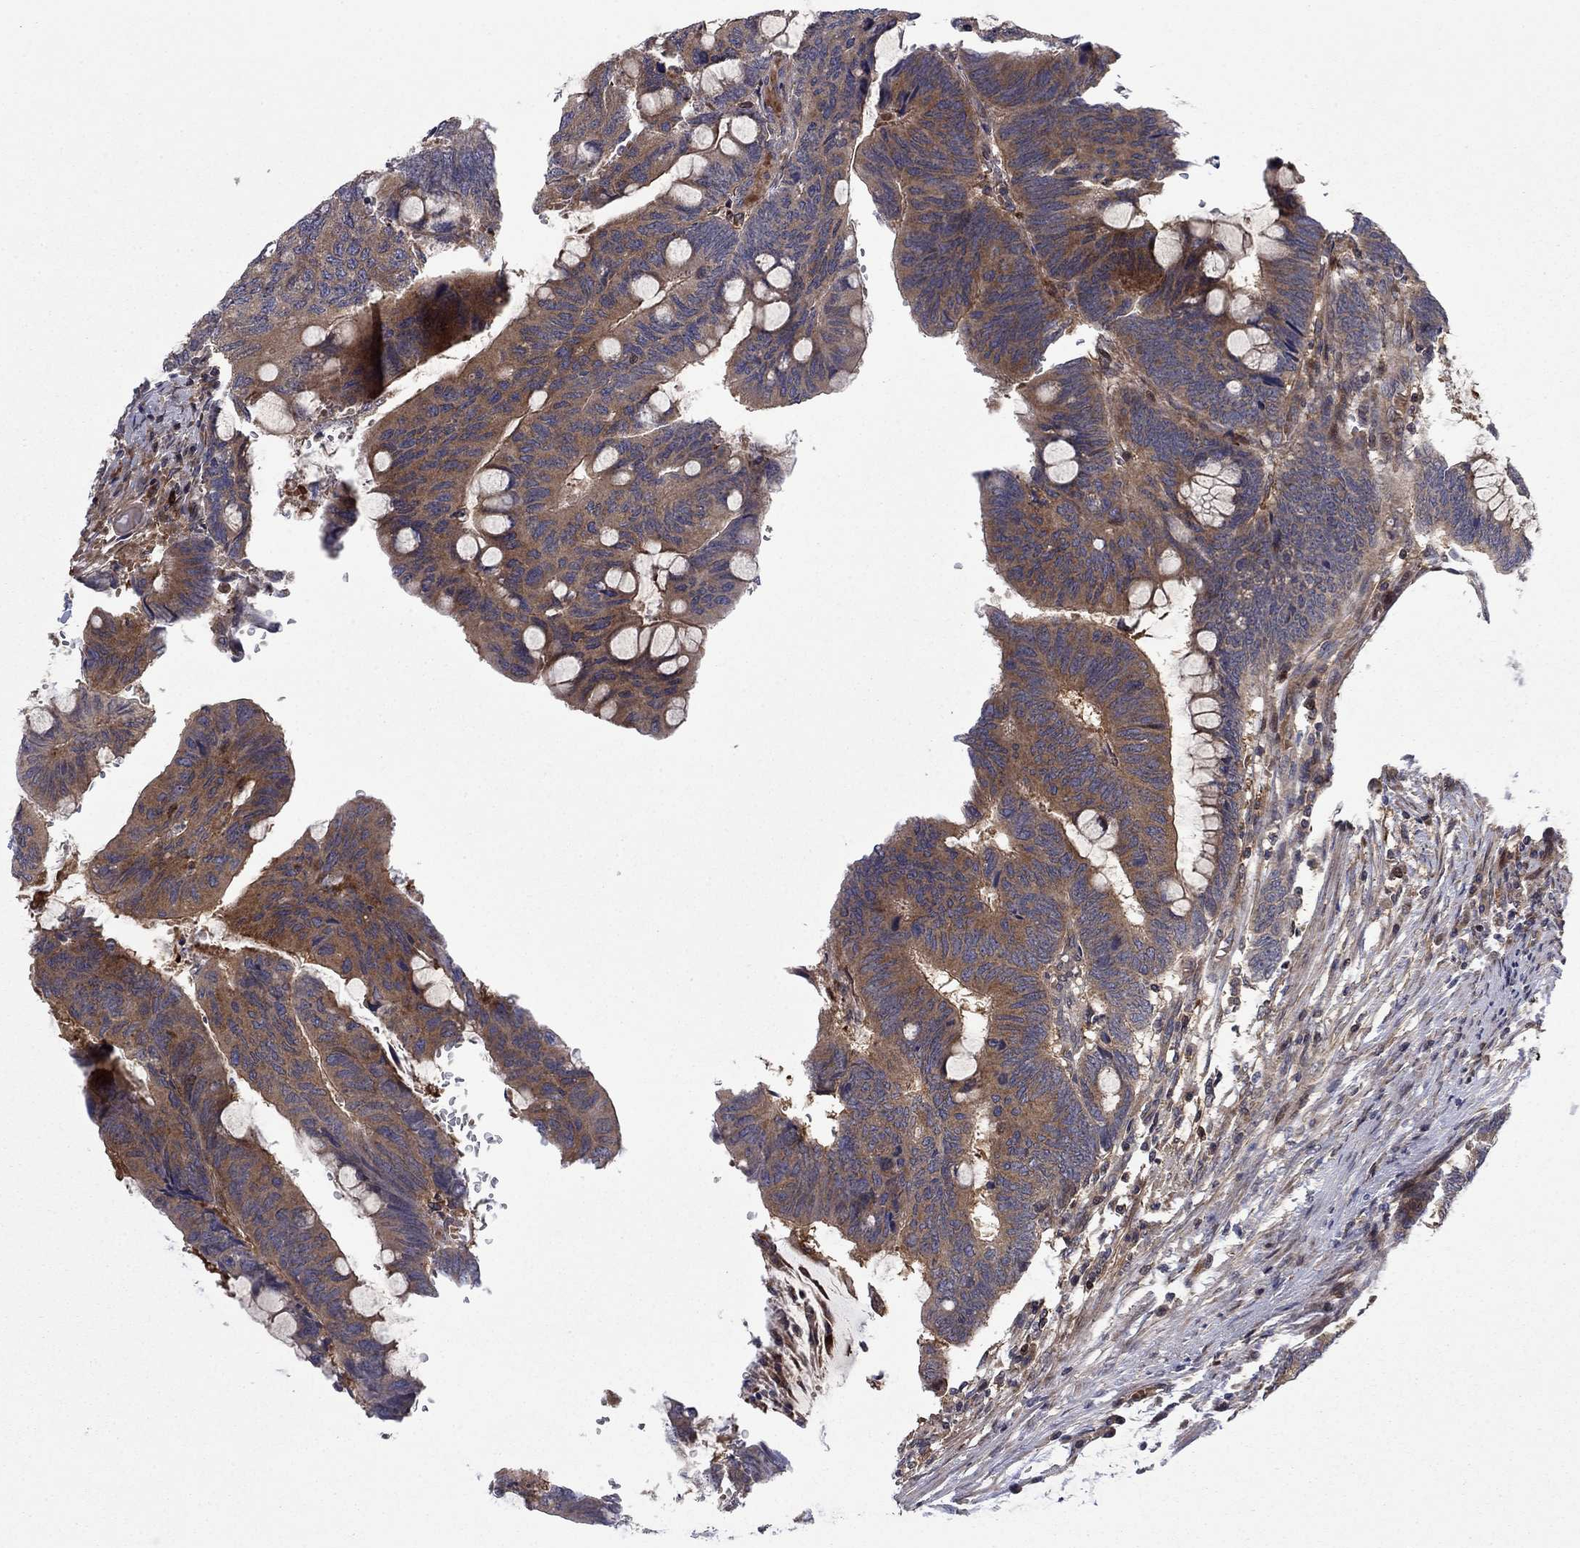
{"staining": {"intensity": "strong", "quantity": "25%-75%", "location": "cytoplasmic/membranous"}, "tissue": "colorectal cancer", "cell_type": "Tumor cells", "image_type": "cancer", "snomed": [{"axis": "morphology", "description": "Normal tissue, NOS"}, {"axis": "morphology", "description": "Adenocarcinoma, NOS"}, {"axis": "topography", "description": "Rectum"}], "caption": "Brown immunohistochemical staining in human colorectal cancer reveals strong cytoplasmic/membranous expression in approximately 25%-75% of tumor cells.", "gene": "HDAC4", "patient": {"sex": "male", "age": 92}}